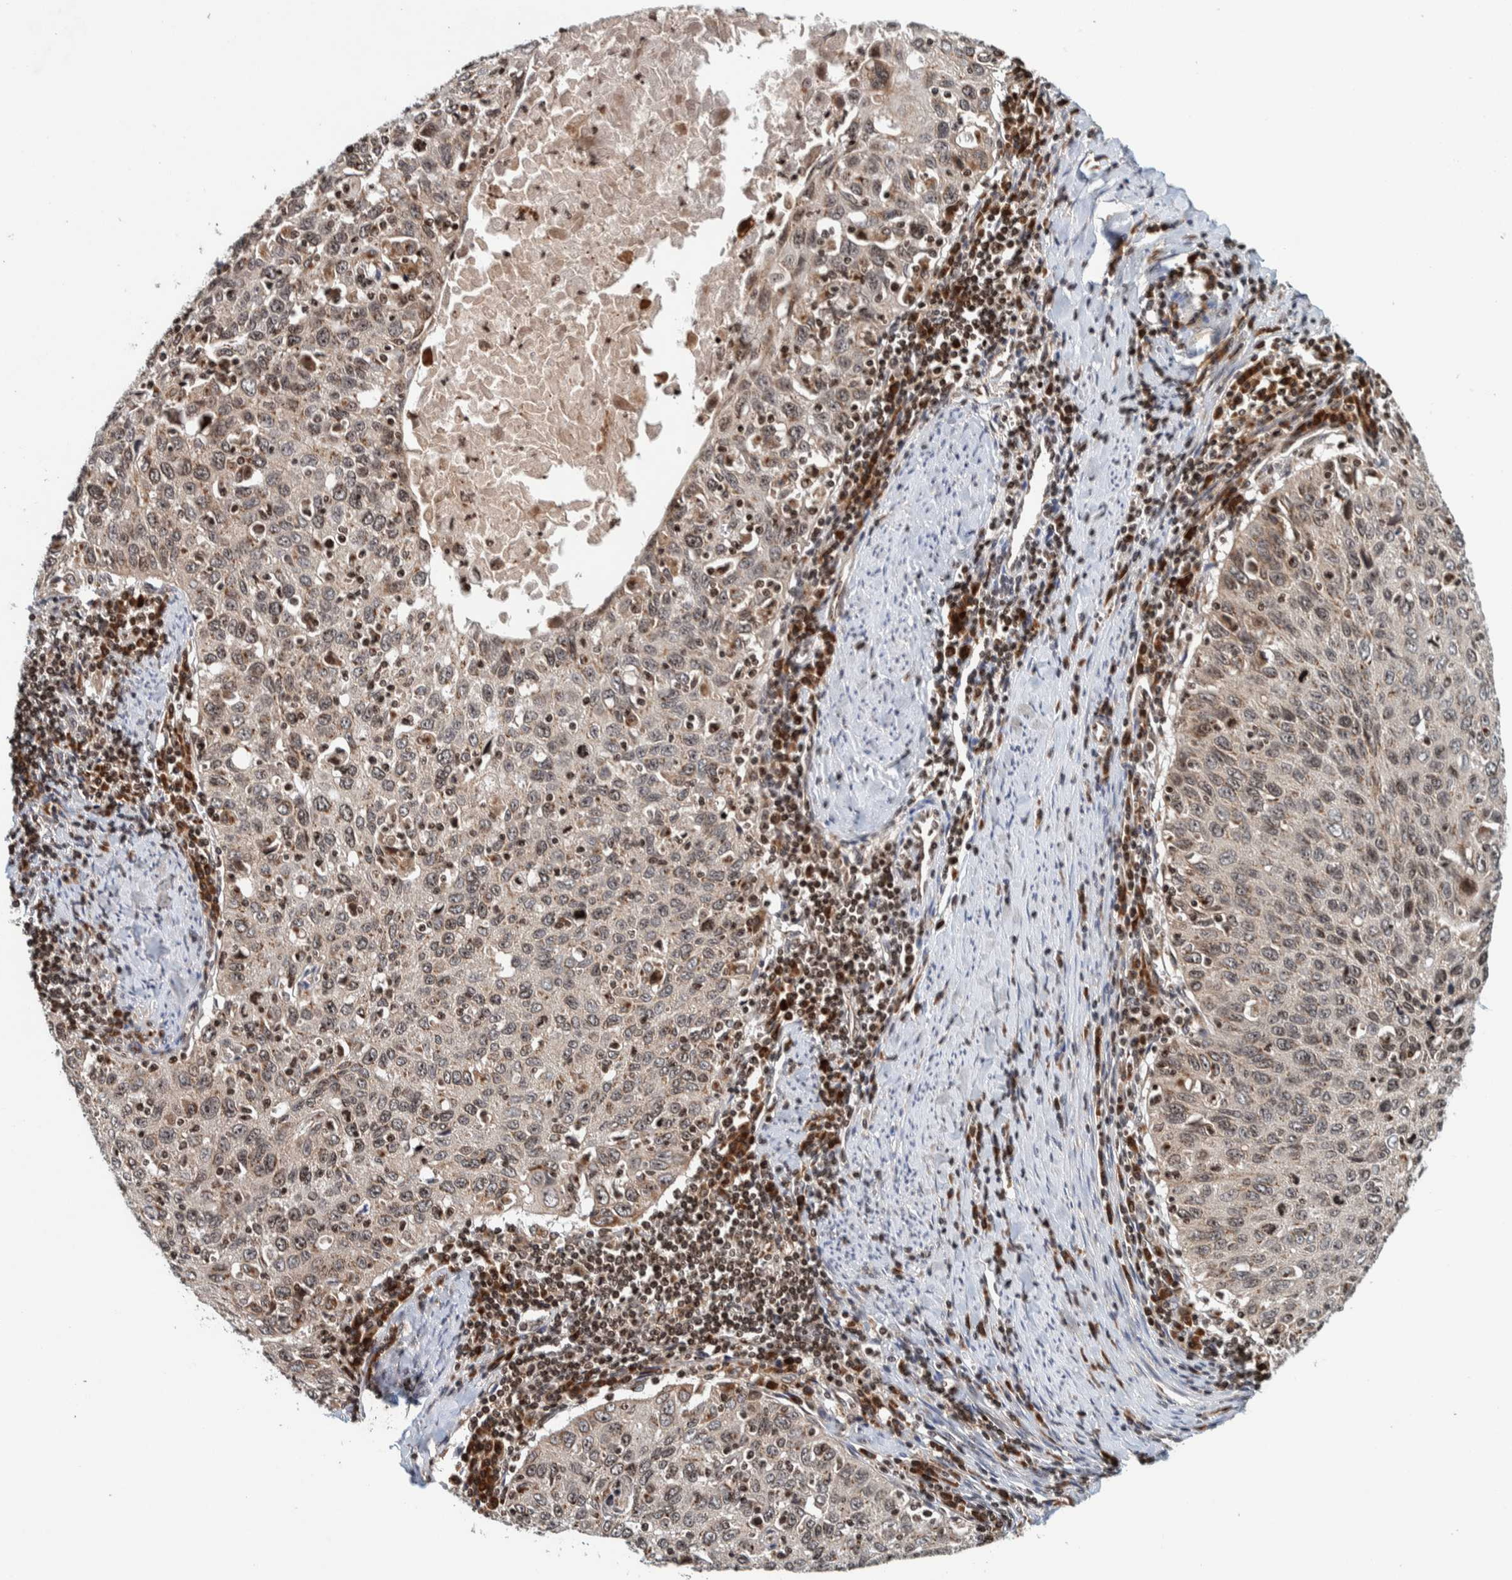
{"staining": {"intensity": "weak", "quantity": ">75%", "location": "nuclear"}, "tissue": "cervical cancer", "cell_type": "Tumor cells", "image_type": "cancer", "snomed": [{"axis": "morphology", "description": "Squamous cell carcinoma, NOS"}, {"axis": "topography", "description": "Cervix"}], "caption": "Immunohistochemical staining of cervical cancer (squamous cell carcinoma) shows low levels of weak nuclear staining in approximately >75% of tumor cells.", "gene": "CCDC182", "patient": {"sex": "female", "age": 53}}